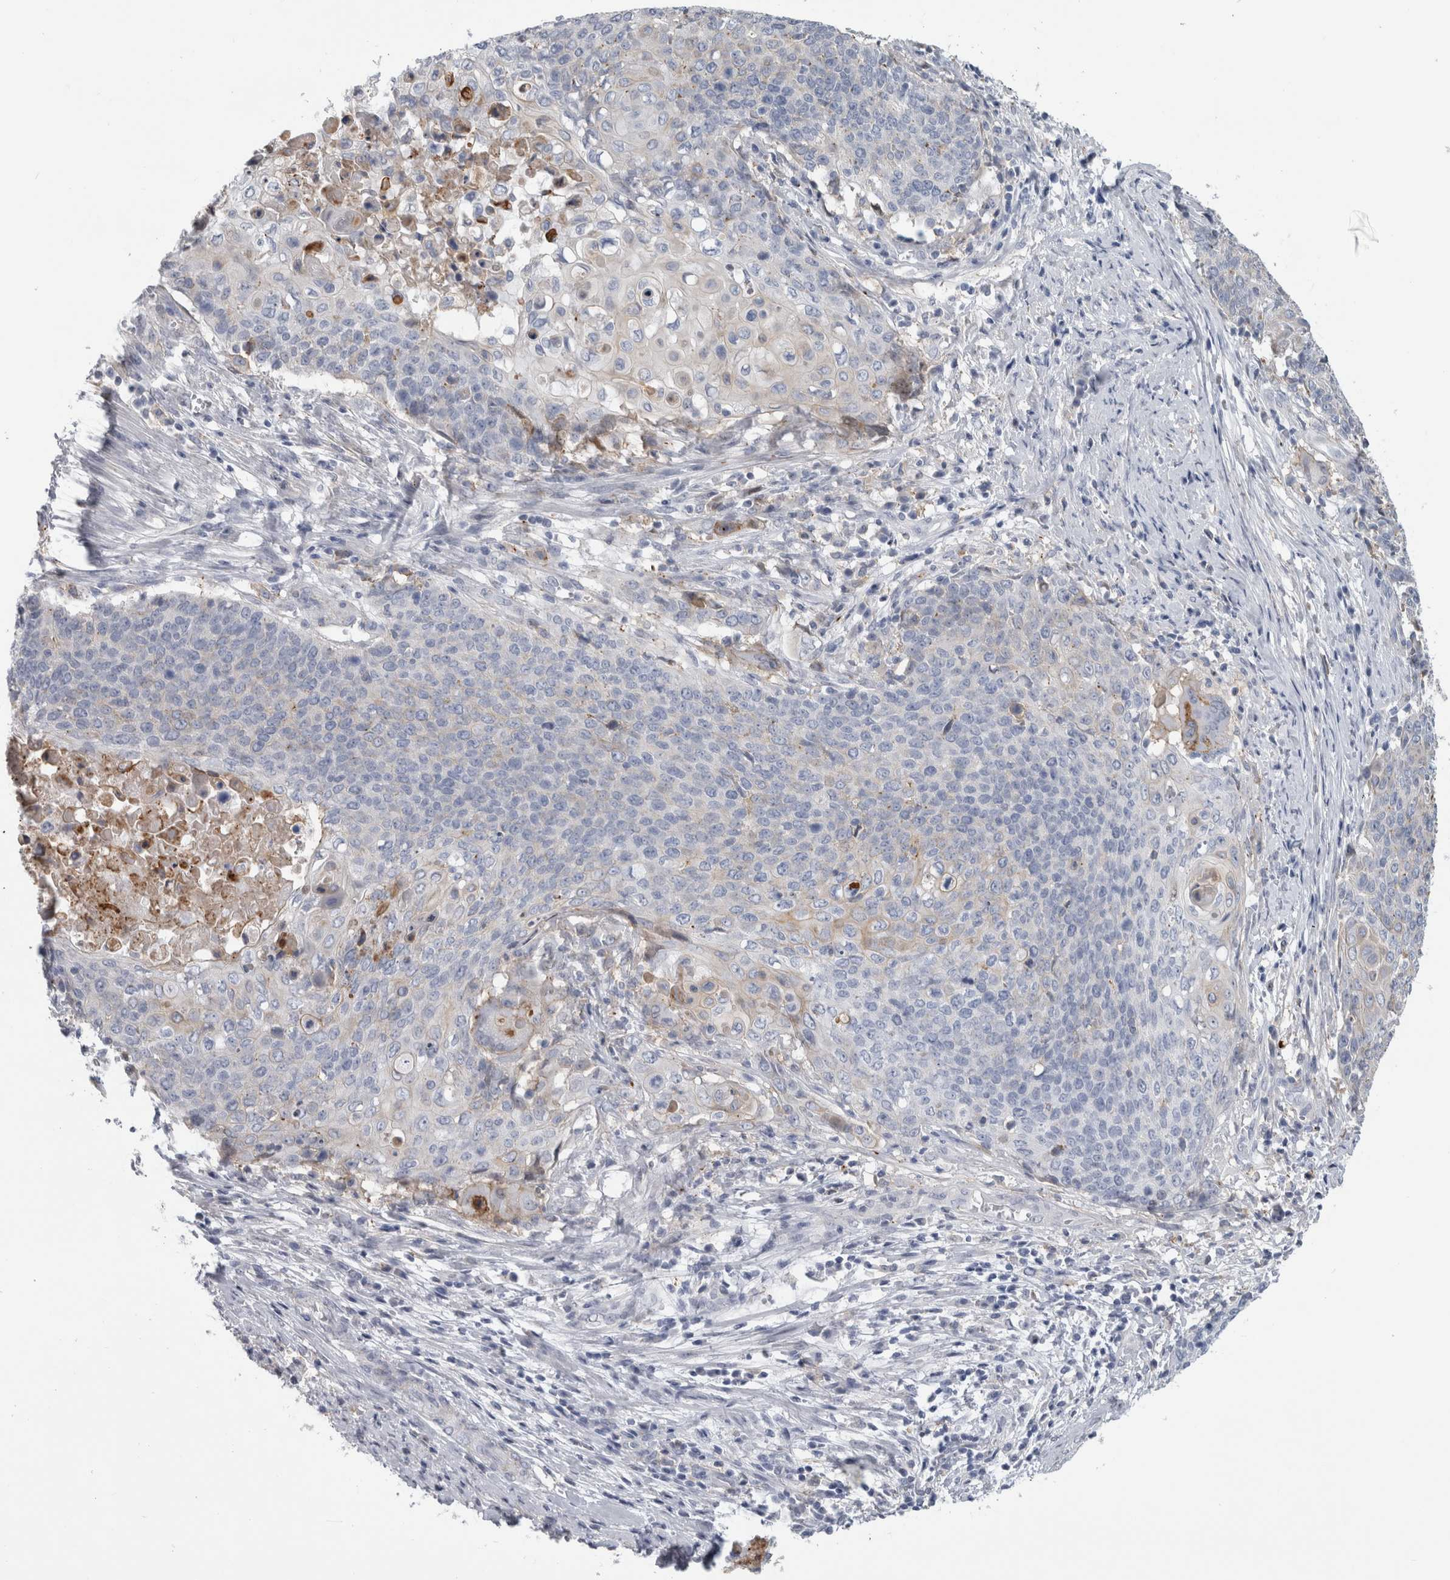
{"staining": {"intensity": "weak", "quantity": "<25%", "location": "cytoplasmic/membranous"}, "tissue": "cervical cancer", "cell_type": "Tumor cells", "image_type": "cancer", "snomed": [{"axis": "morphology", "description": "Squamous cell carcinoma, NOS"}, {"axis": "topography", "description": "Cervix"}], "caption": "A high-resolution histopathology image shows immunohistochemistry (IHC) staining of cervical squamous cell carcinoma, which shows no significant expression in tumor cells. (Brightfield microscopy of DAB (3,3'-diaminobenzidine) immunohistochemistry (IHC) at high magnification).", "gene": "DNAJC24", "patient": {"sex": "female", "age": 39}}